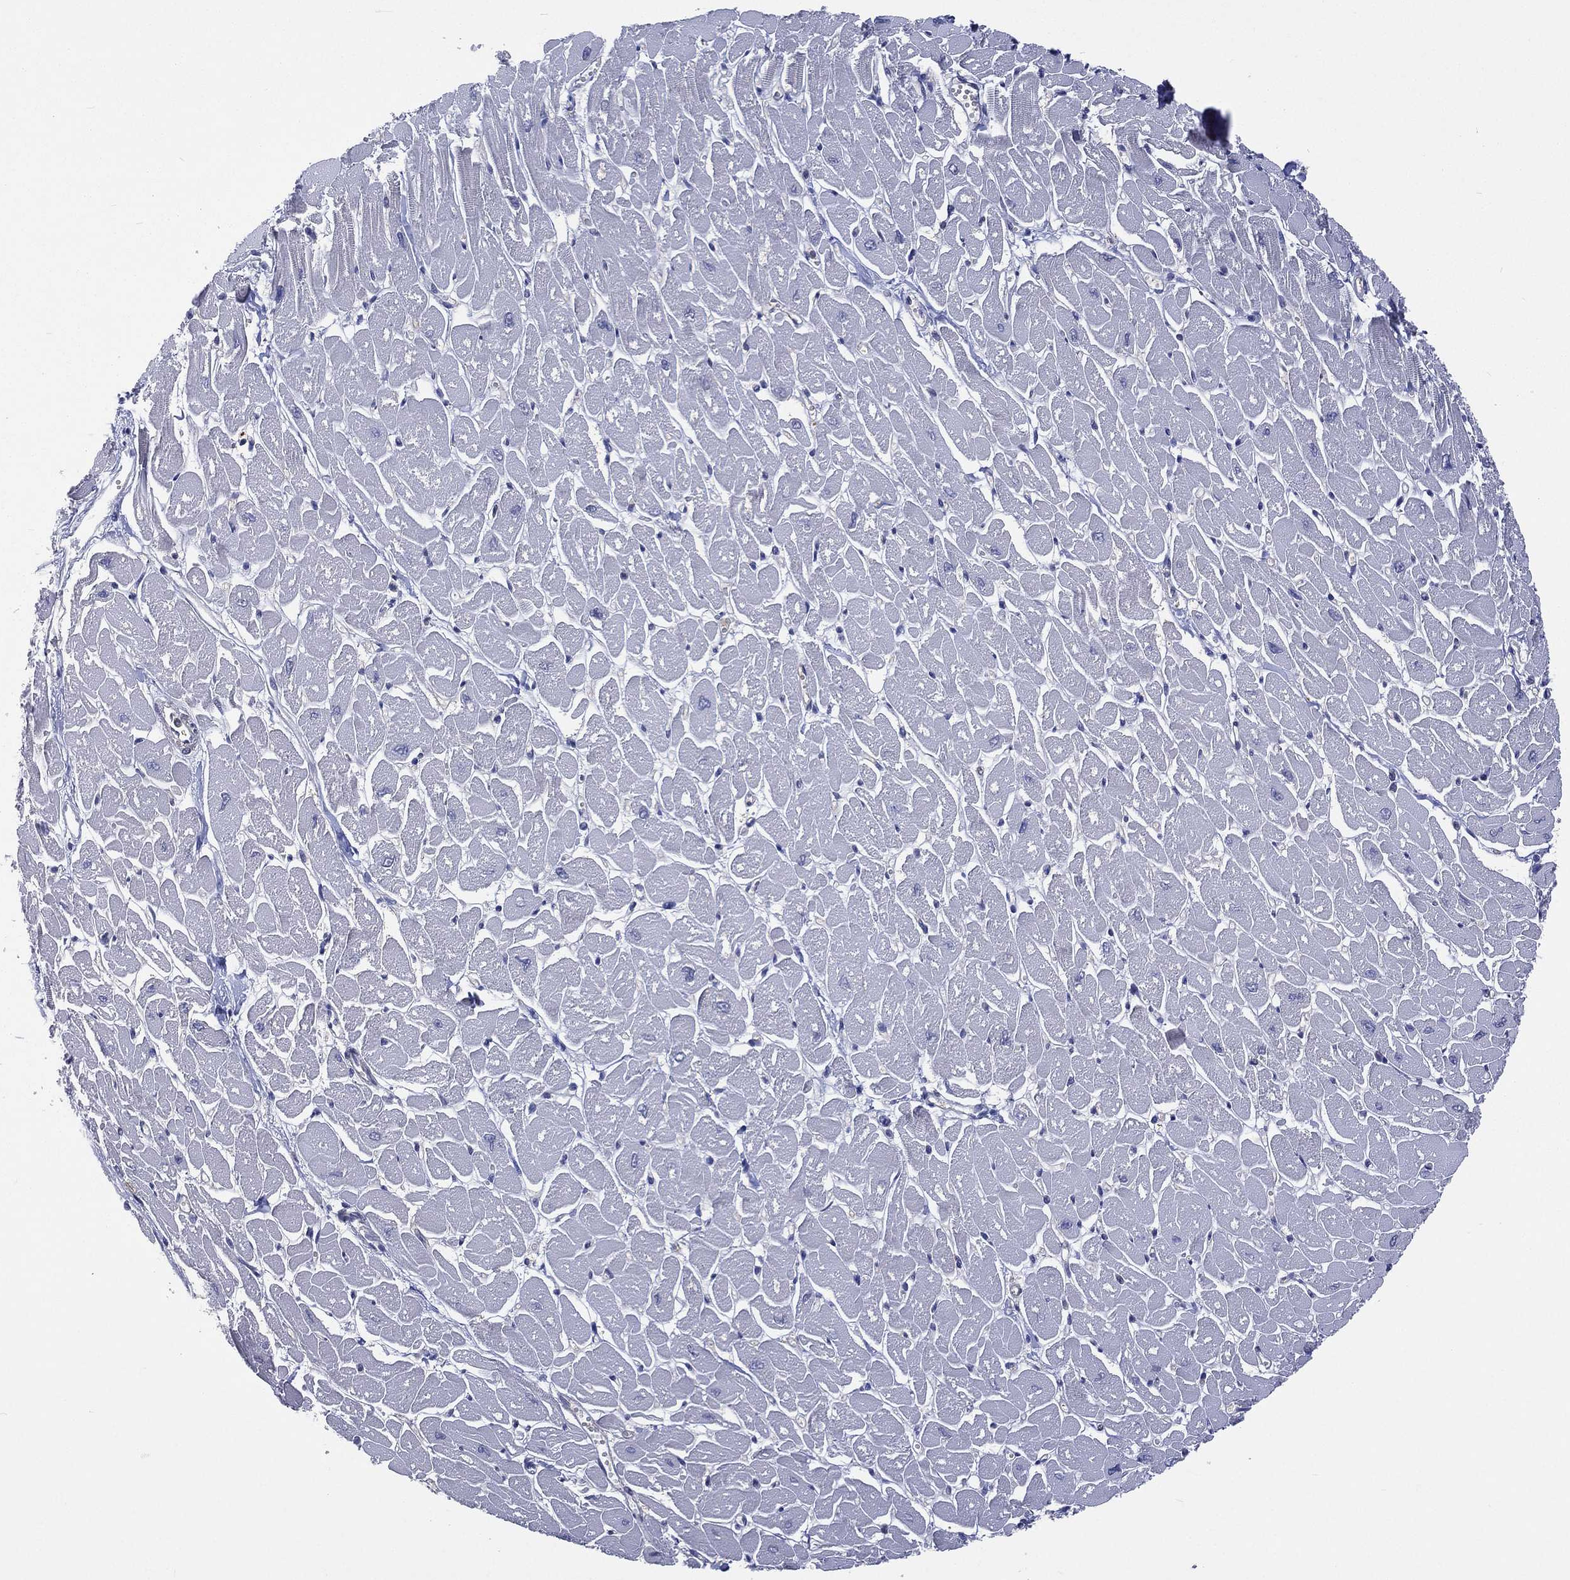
{"staining": {"intensity": "moderate", "quantity": "<25%", "location": "nuclear"}, "tissue": "heart muscle", "cell_type": "Cardiomyocytes", "image_type": "normal", "snomed": [{"axis": "morphology", "description": "Normal tissue, NOS"}, {"axis": "topography", "description": "Heart"}], "caption": "Immunohistochemical staining of normal human heart muscle demonstrates low levels of moderate nuclear expression in about <25% of cardiomyocytes.", "gene": "MTAP", "patient": {"sex": "male", "age": 57}}